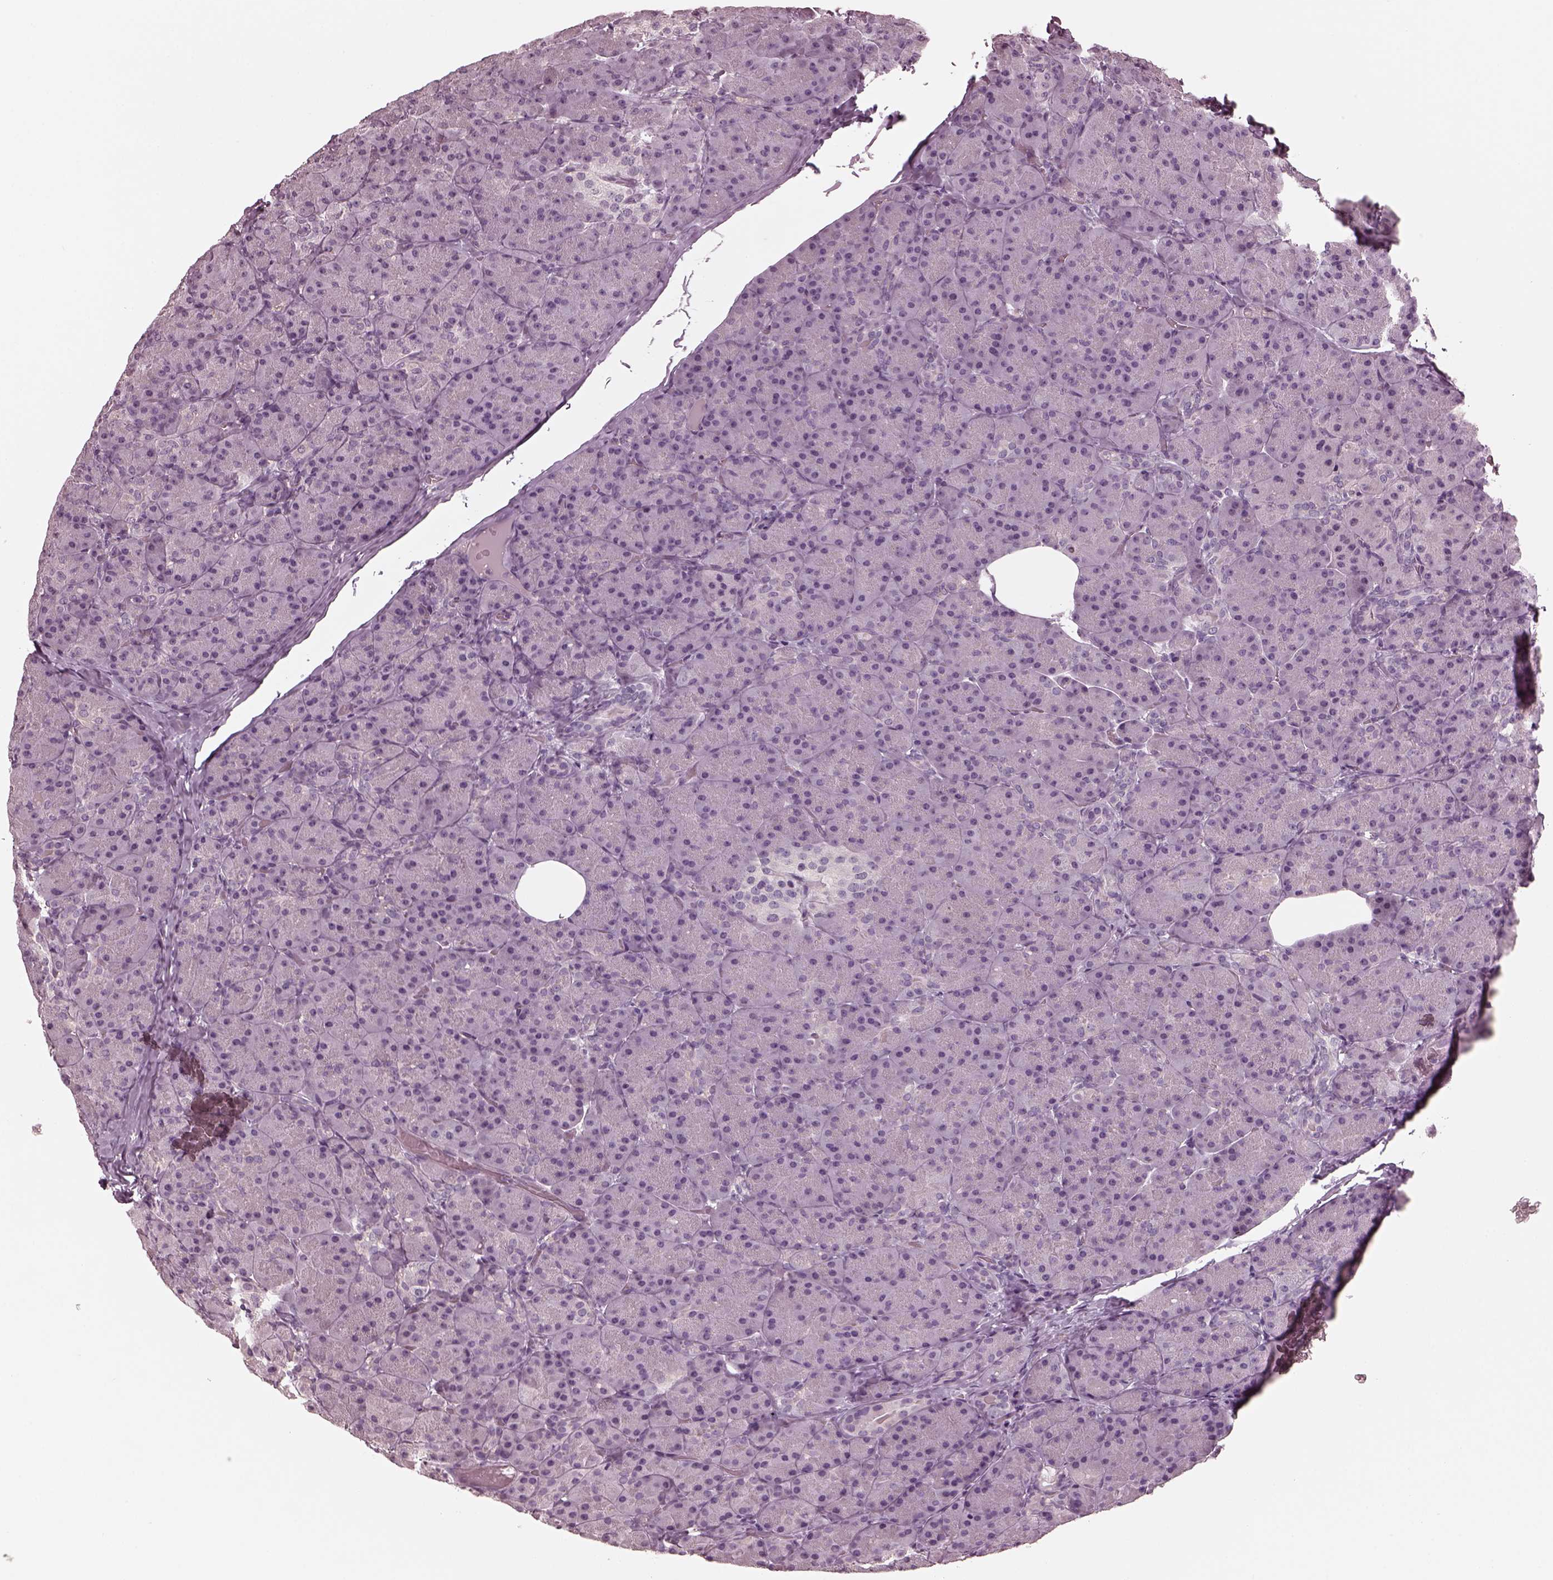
{"staining": {"intensity": "negative", "quantity": "none", "location": "none"}, "tissue": "pancreas", "cell_type": "Exocrine glandular cells", "image_type": "normal", "snomed": [{"axis": "morphology", "description": "Normal tissue, NOS"}, {"axis": "topography", "description": "Pancreas"}], "caption": "The image shows no significant positivity in exocrine glandular cells of pancreas. Nuclei are stained in blue.", "gene": "RCVRN", "patient": {"sex": "male", "age": 57}}